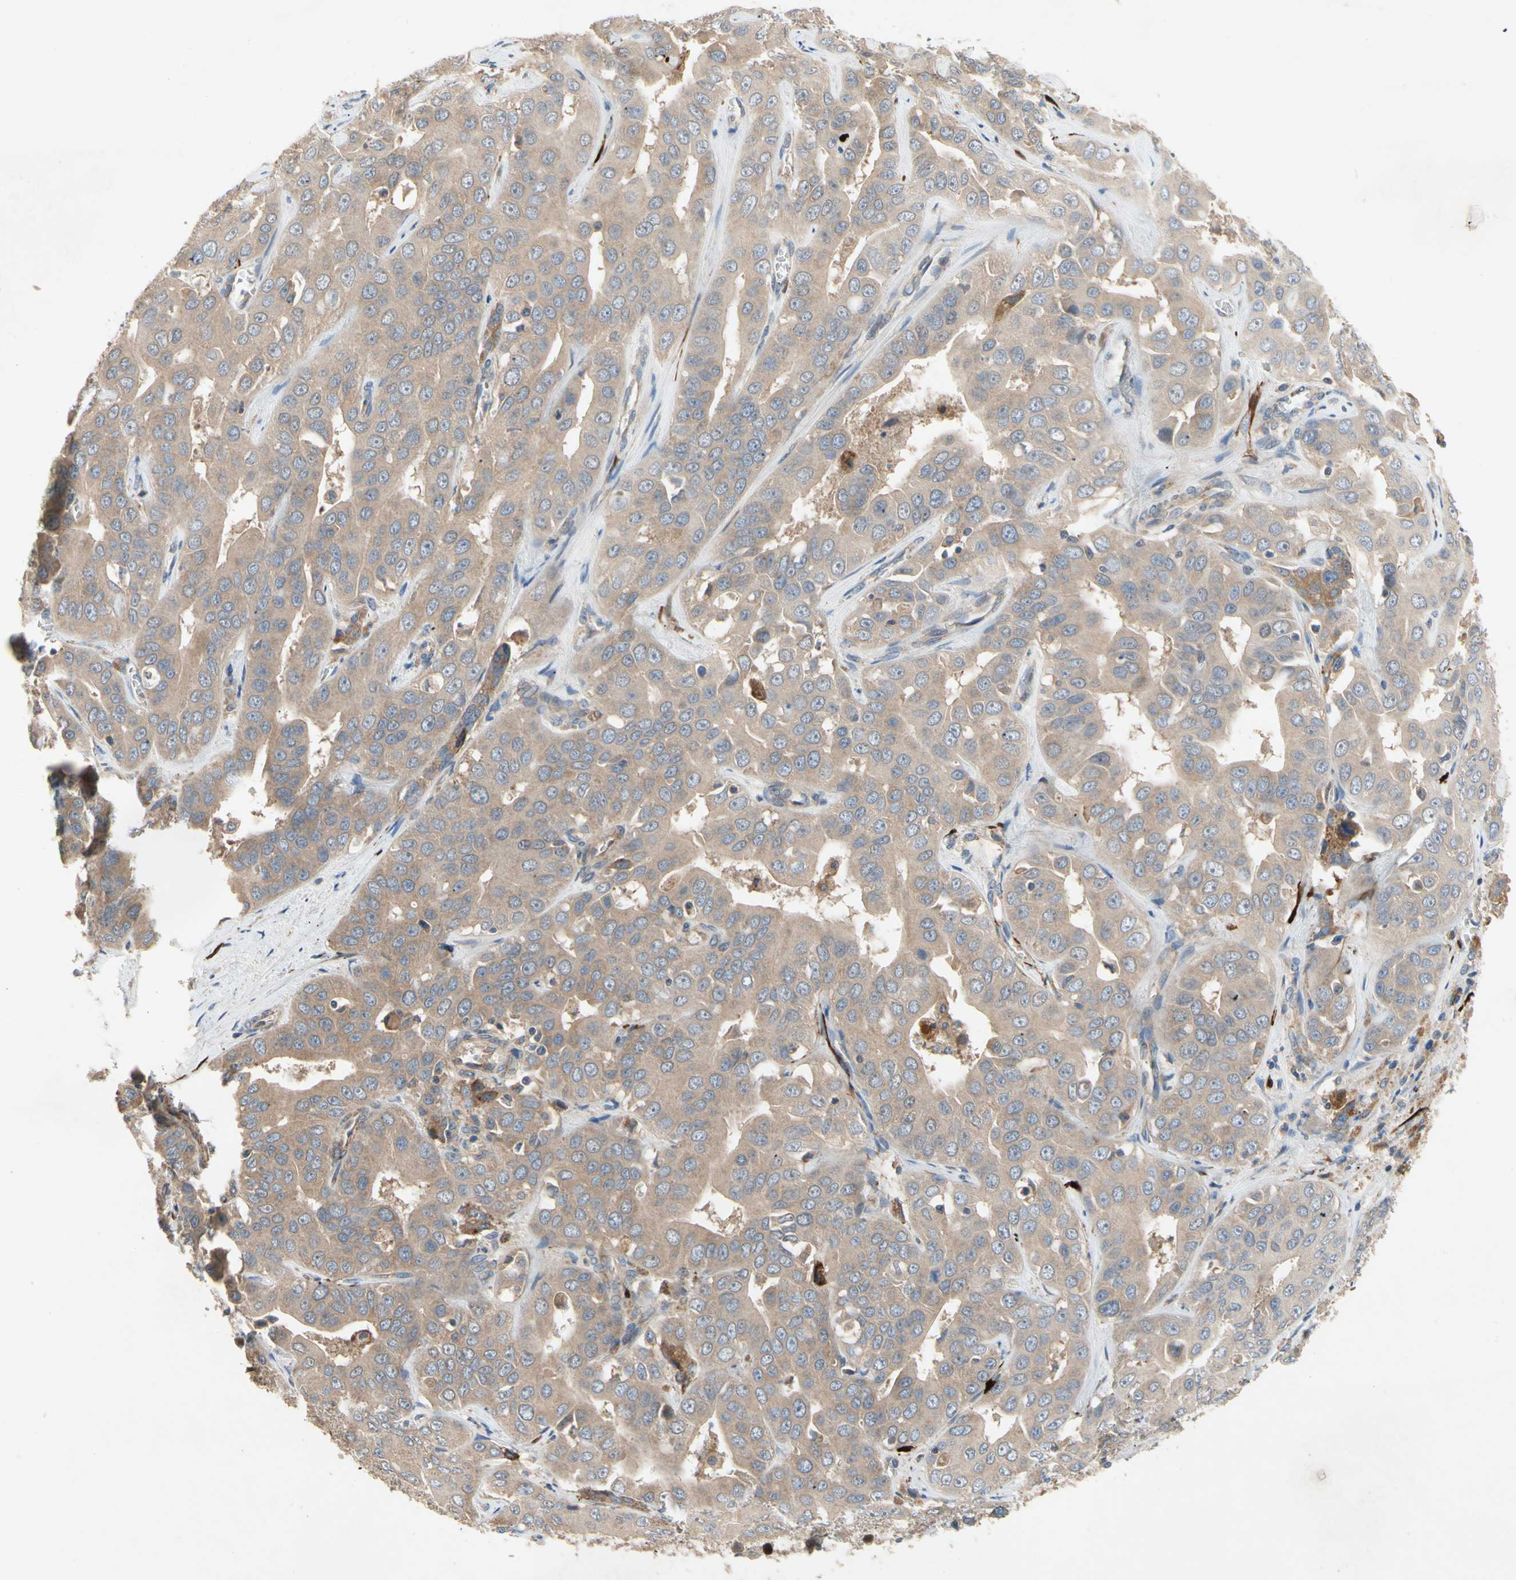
{"staining": {"intensity": "weak", "quantity": ">75%", "location": "cytoplasmic/membranous"}, "tissue": "liver cancer", "cell_type": "Tumor cells", "image_type": "cancer", "snomed": [{"axis": "morphology", "description": "Cholangiocarcinoma"}, {"axis": "topography", "description": "Liver"}], "caption": "Tumor cells reveal low levels of weak cytoplasmic/membranous expression in about >75% of cells in human liver cancer (cholangiocarcinoma).", "gene": "XYLT1", "patient": {"sex": "female", "age": 52}}